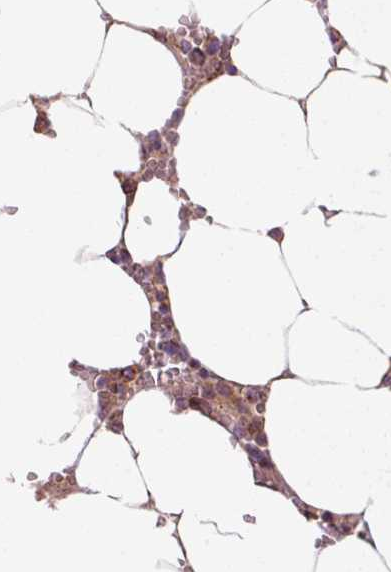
{"staining": {"intensity": "moderate", "quantity": "<25%", "location": "cytoplasmic/membranous"}, "tissue": "bone marrow", "cell_type": "Hematopoietic cells", "image_type": "normal", "snomed": [{"axis": "morphology", "description": "Normal tissue, NOS"}, {"axis": "topography", "description": "Bone marrow"}], "caption": "Bone marrow stained with DAB IHC displays low levels of moderate cytoplasmic/membranous positivity in approximately <25% of hematopoietic cells.", "gene": "NDUFB4", "patient": {"sex": "male", "age": 64}}